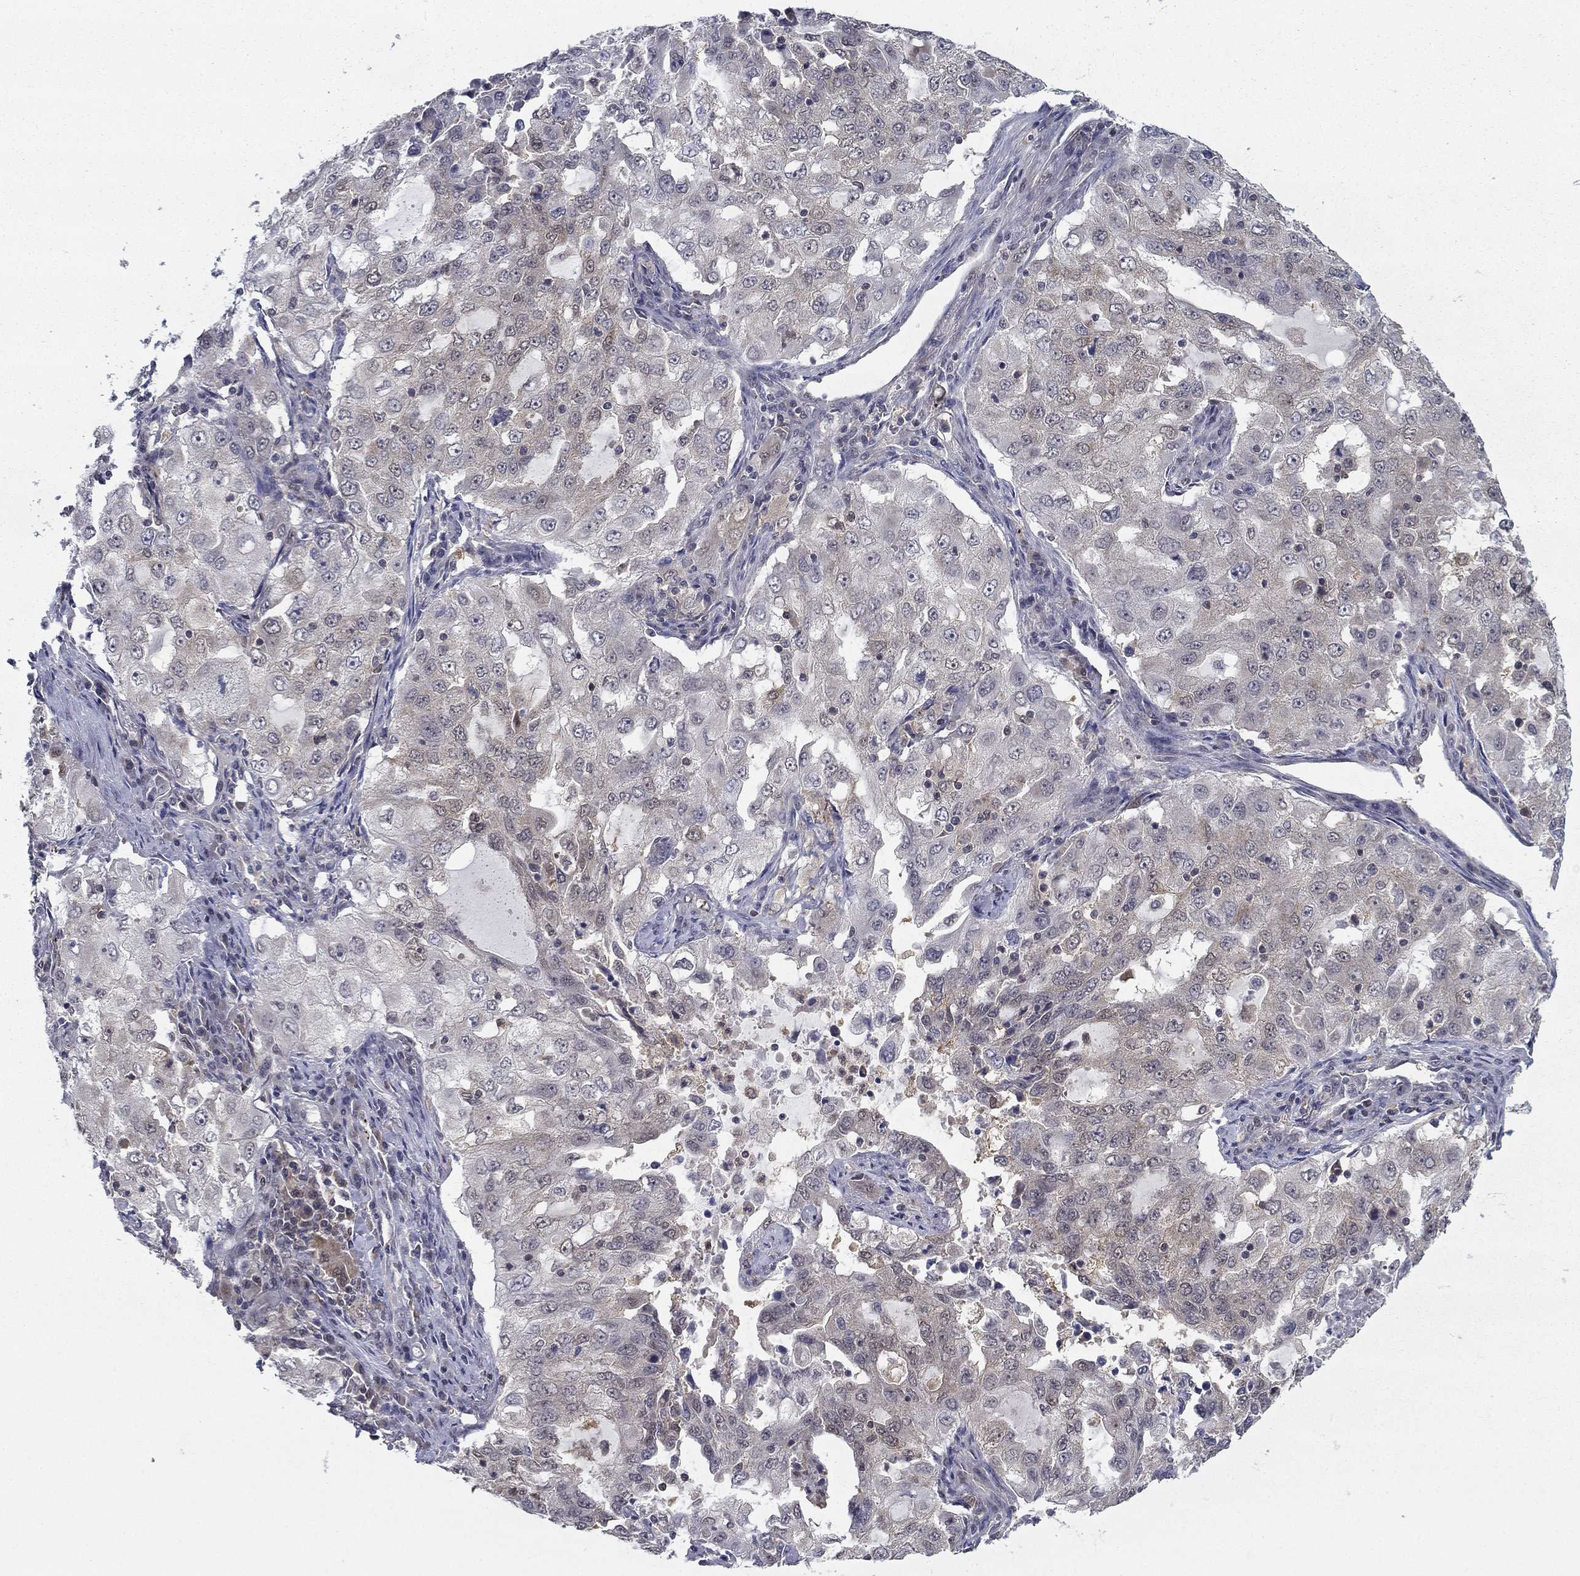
{"staining": {"intensity": "negative", "quantity": "none", "location": "none"}, "tissue": "lung cancer", "cell_type": "Tumor cells", "image_type": "cancer", "snomed": [{"axis": "morphology", "description": "Adenocarcinoma, NOS"}, {"axis": "topography", "description": "Lung"}], "caption": "Immunohistochemical staining of adenocarcinoma (lung) shows no significant staining in tumor cells.", "gene": "NIT2", "patient": {"sex": "female", "age": 61}}